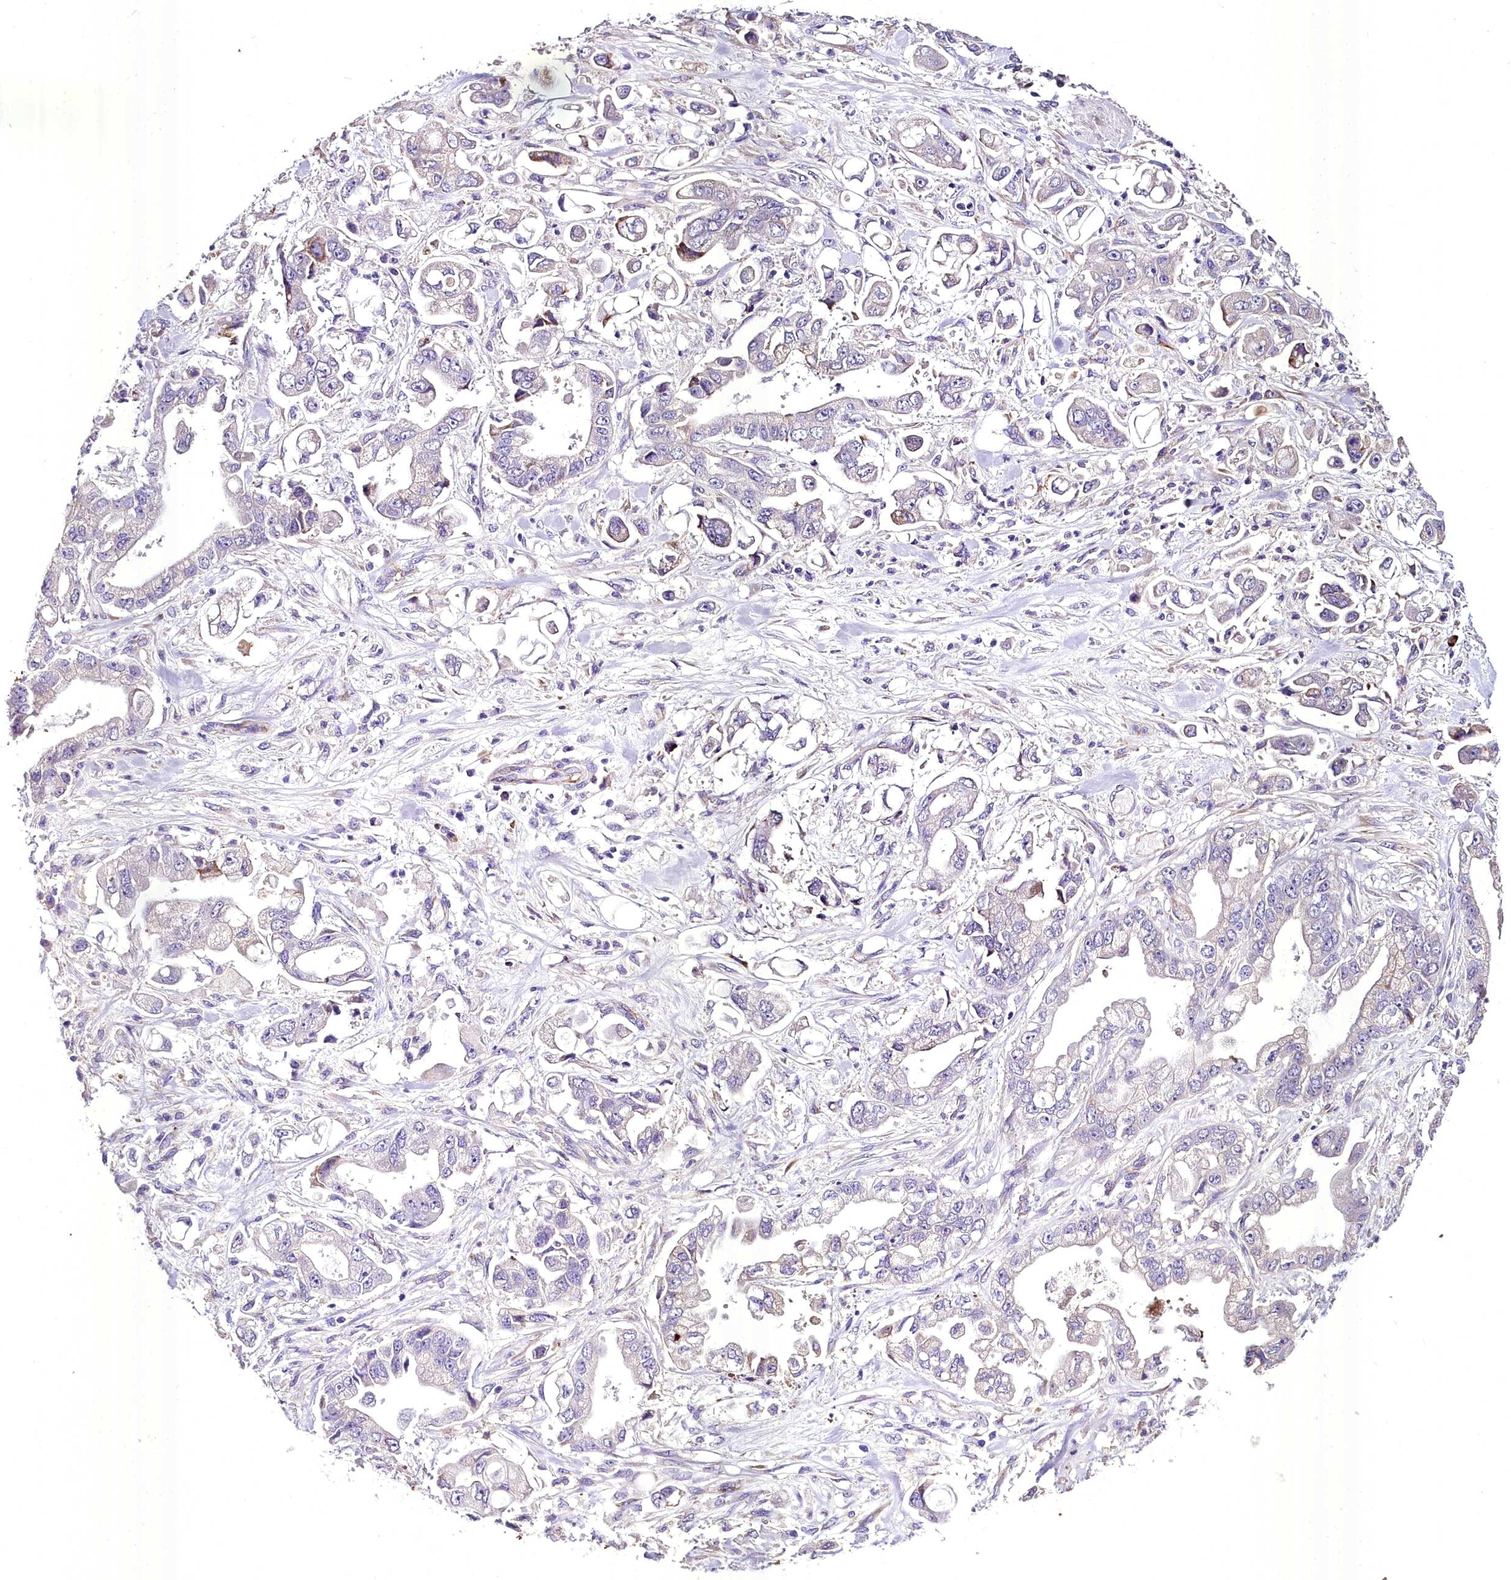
{"staining": {"intensity": "negative", "quantity": "none", "location": "none"}, "tissue": "stomach cancer", "cell_type": "Tumor cells", "image_type": "cancer", "snomed": [{"axis": "morphology", "description": "Adenocarcinoma, NOS"}, {"axis": "topography", "description": "Stomach"}], "caption": "Immunohistochemistry (IHC) image of neoplastic tissue: stomach cancer stained with DAB (3,3'-diaminobenzidine) exhibits no significant protein expression in tumor cells.", "gene": "MS4A18", "patient": {"sex": "male", "age": 62}}